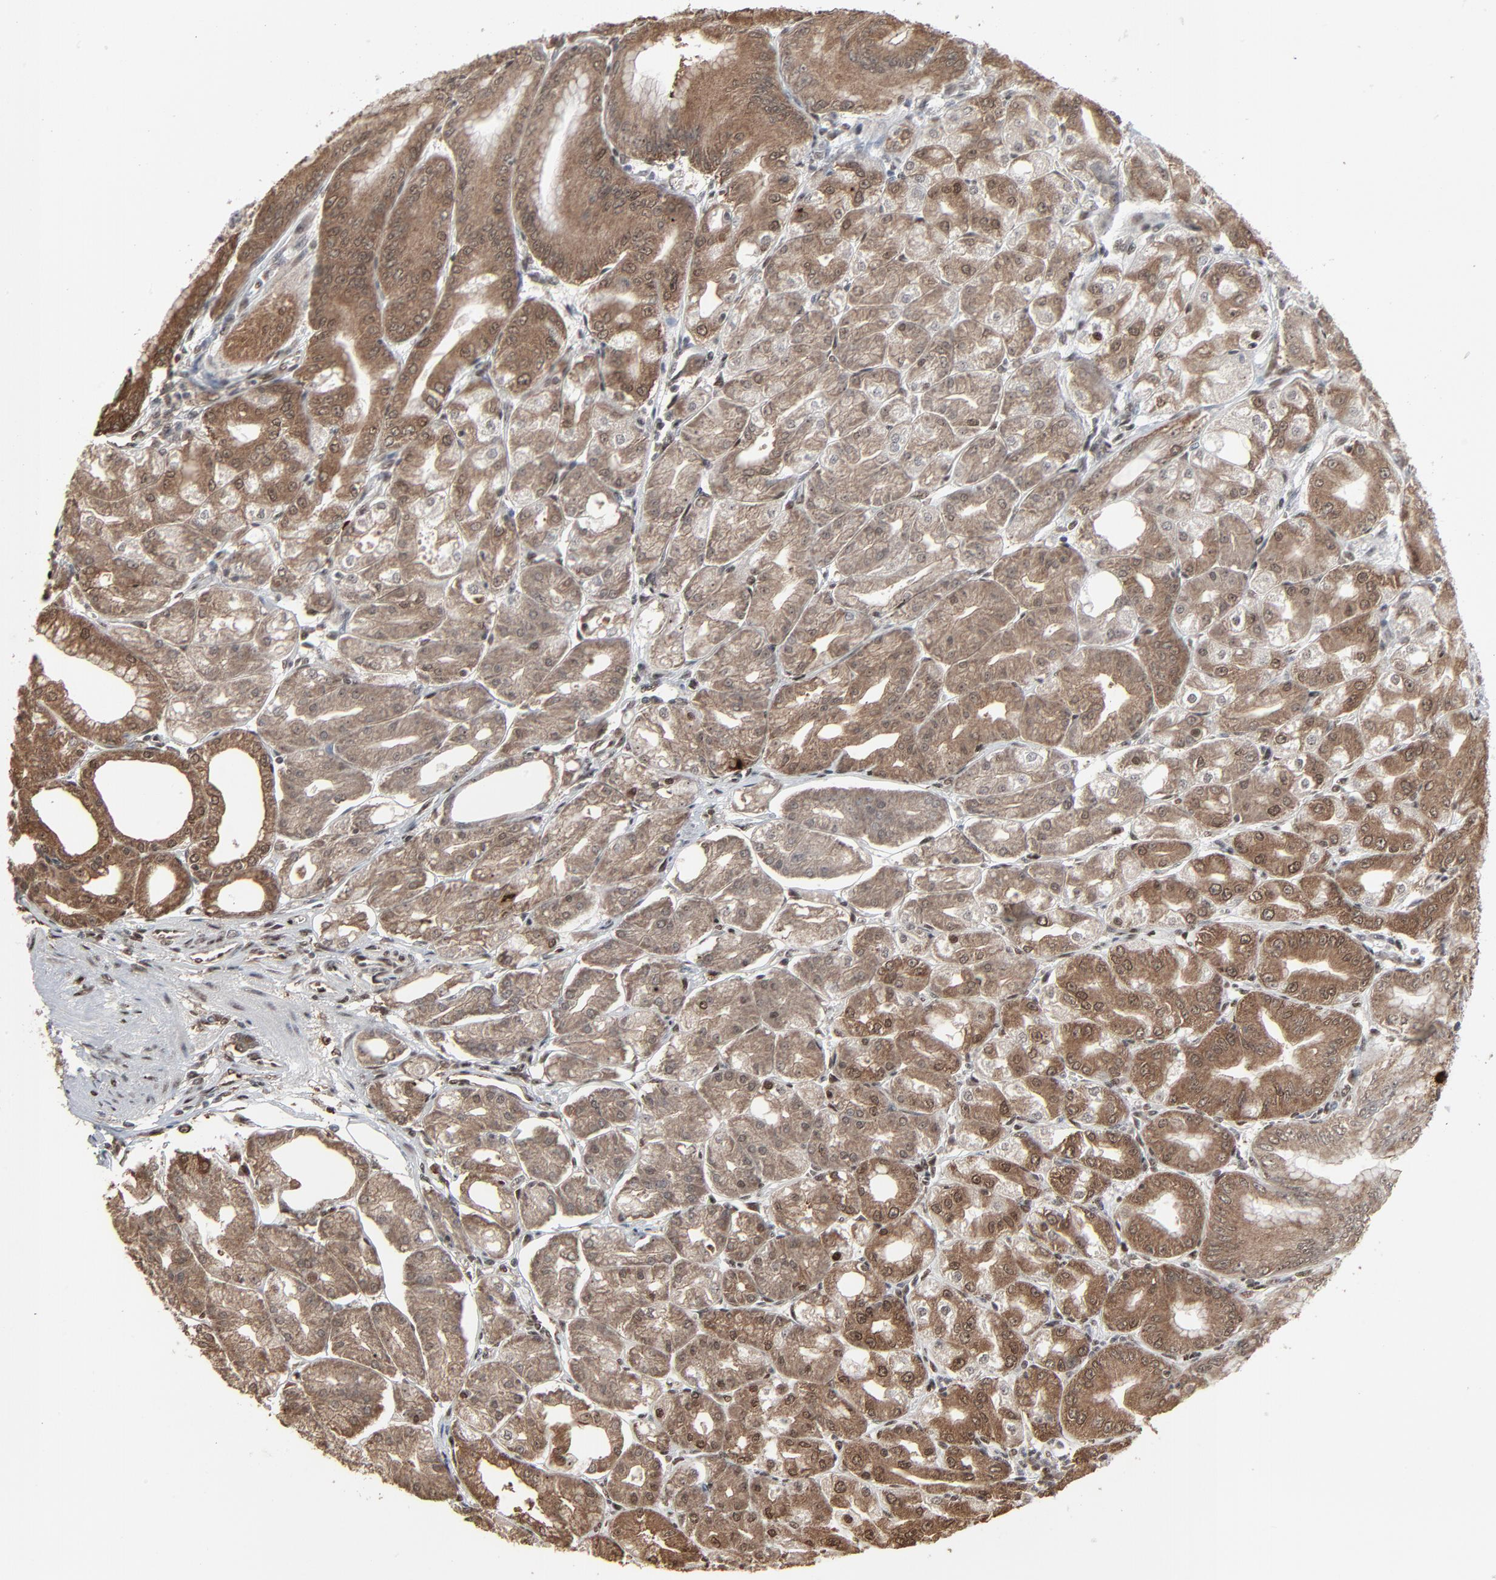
{"staining": {"intensity": "moderate", "quantity": ">75%", "location": "cytoplasmic/membranous,nuclear"}, "tissue": "stomach", "cell_type": "Glandular cells", "image_type": "normal", "snomed": [{"axis": "morphology", "description": "Normal tissue, NOS"}, {"axis": "topography", "description": "Stomach, lower"}], "caption": "An IHC micrograph of benign tissue is shown. Protein staining in brown shows moderate cytoplasmic/membranous,nuclear positivity in stomach within glandular cells.", "gene": "MEIS2", "patient": {"sex": "male", "age": 71}}